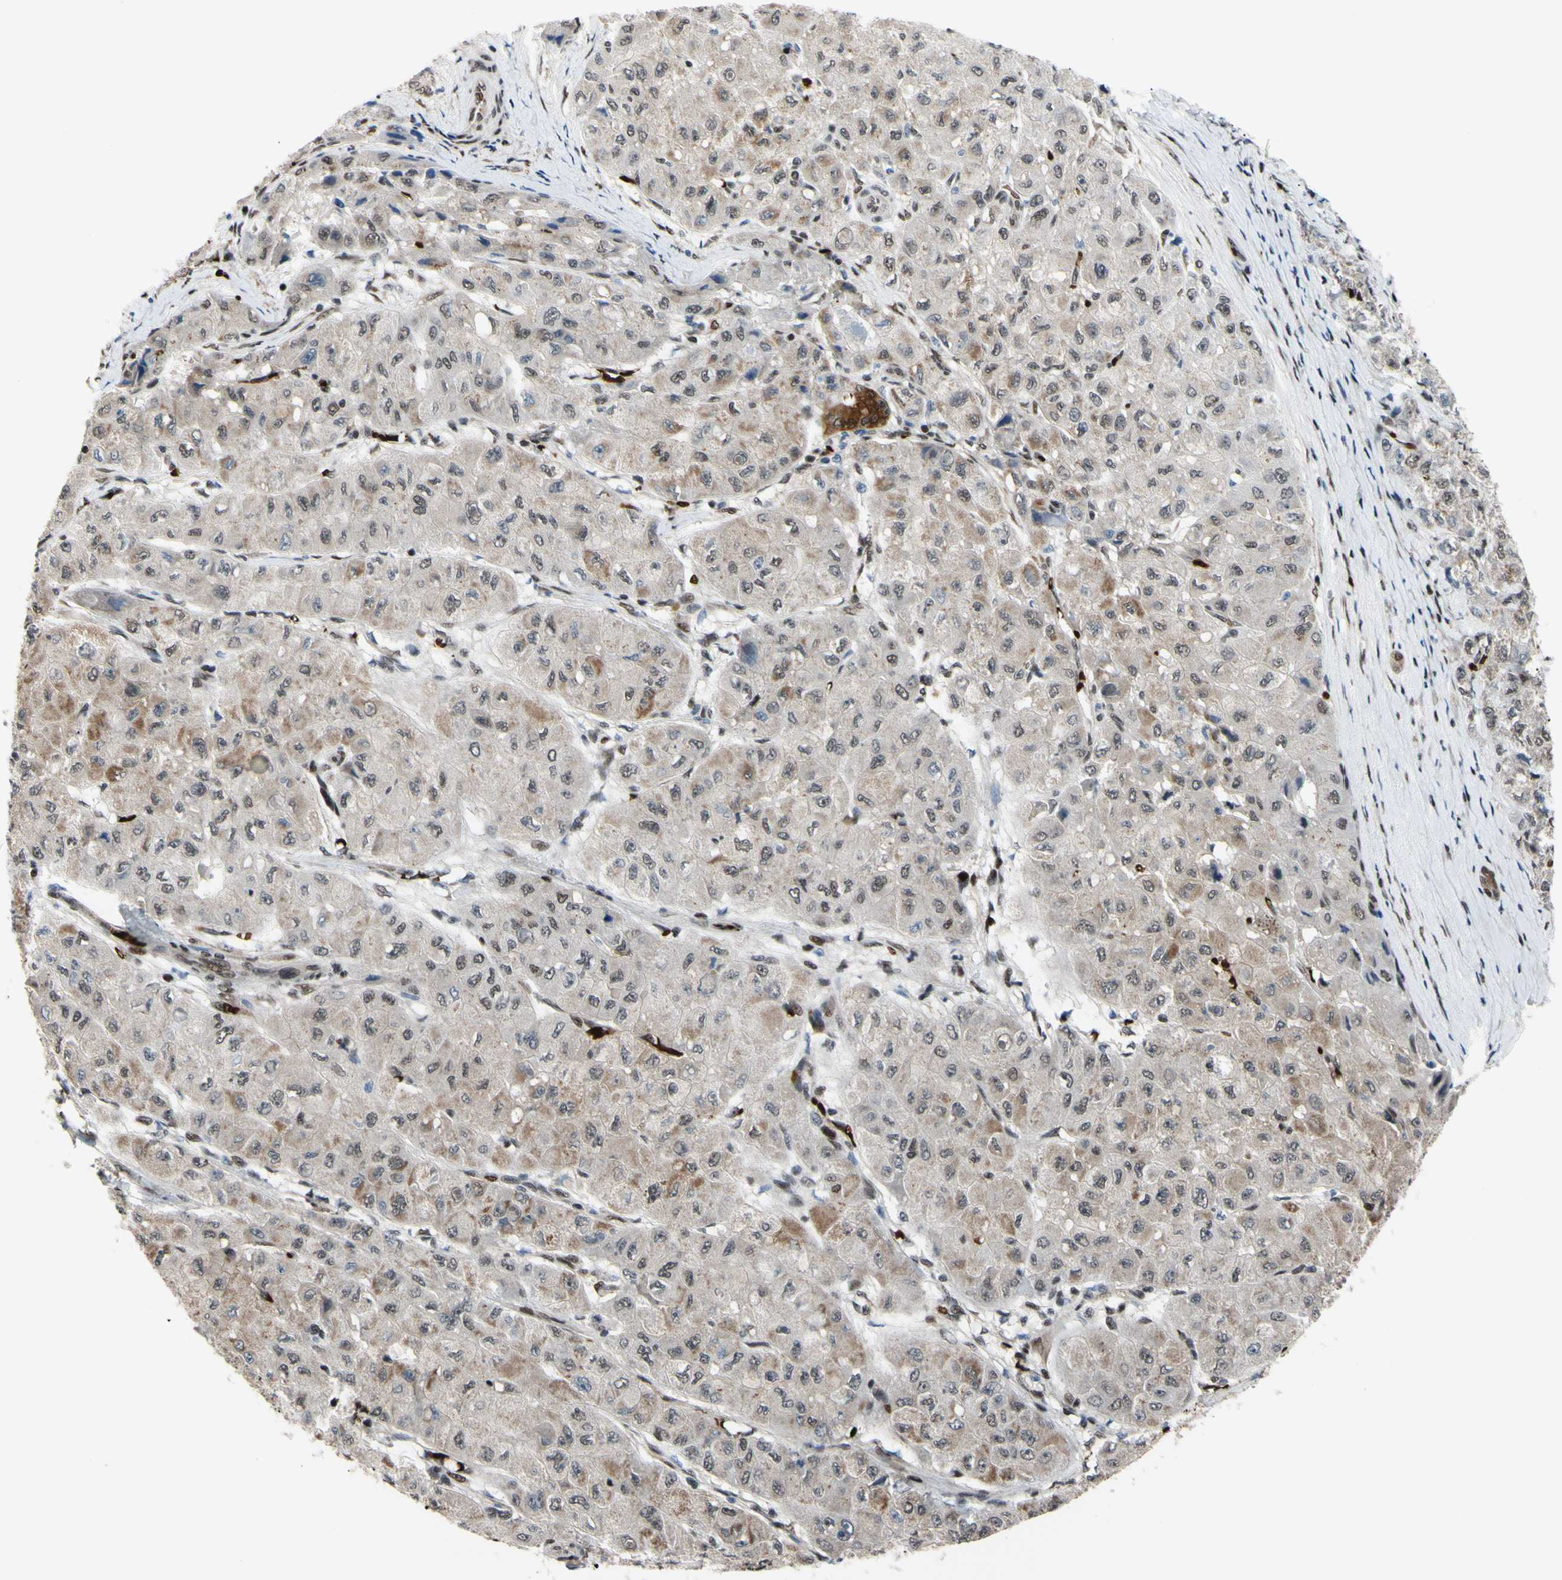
{"staining": {"intensity": "weak", "quantity": ">75%", "location": "nuclear"}, "tissue": "liver cancer", "cell_type": "Tumor cells", "image_type": "cancer", "snomed": [{"axis": "morphology", "description": "Carcinoma, Hepatocellular, NOS"}, {"axis": "topography", "description": "Liver"}], "caption": "This histopathology image reveals immunohistochemistry staining of liver cancer (hepatocellular carcinoma), with low weak nuclear staining in approximately >75% of tumor cells.", "gene": "THAP12", "patient": {"sex": "male", "age": 80}}